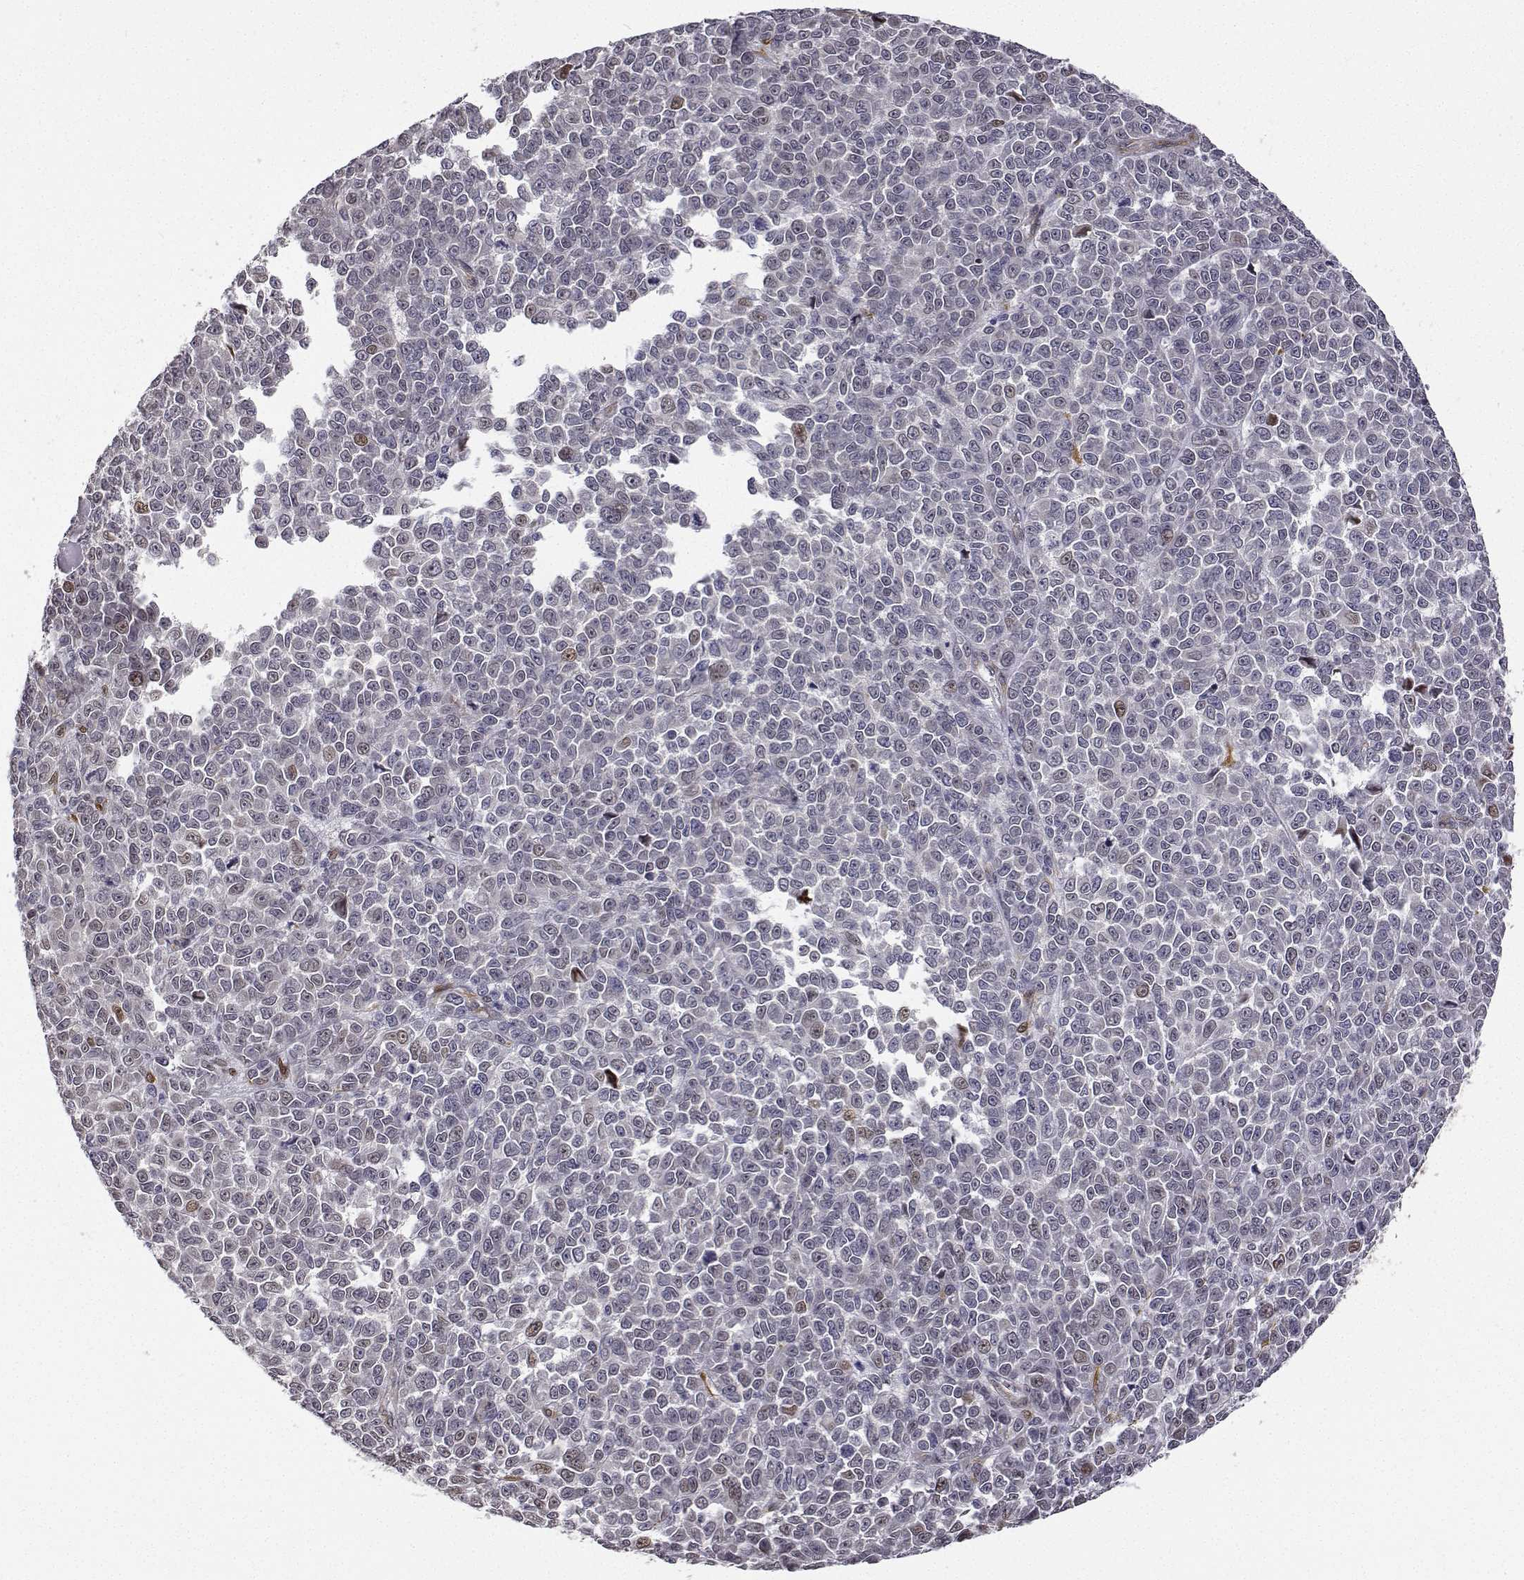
{"staining": {"intensity": "negative", "quantity": "none", "location": "none"}, "tissue": "melanoma", "cell_type": "Tumor cells", "image_type": "cancer", "snomed": [{"axis": "morphology", "description": "Malignant melanoma, NOS"}, {"axis": "topography", "description": "Skin"}], "caption": "Tumor cells show no significant protein expression in malignant melanoma.", "gene": "PHGDH", "patient": {"sex": "female", "age": 95}}